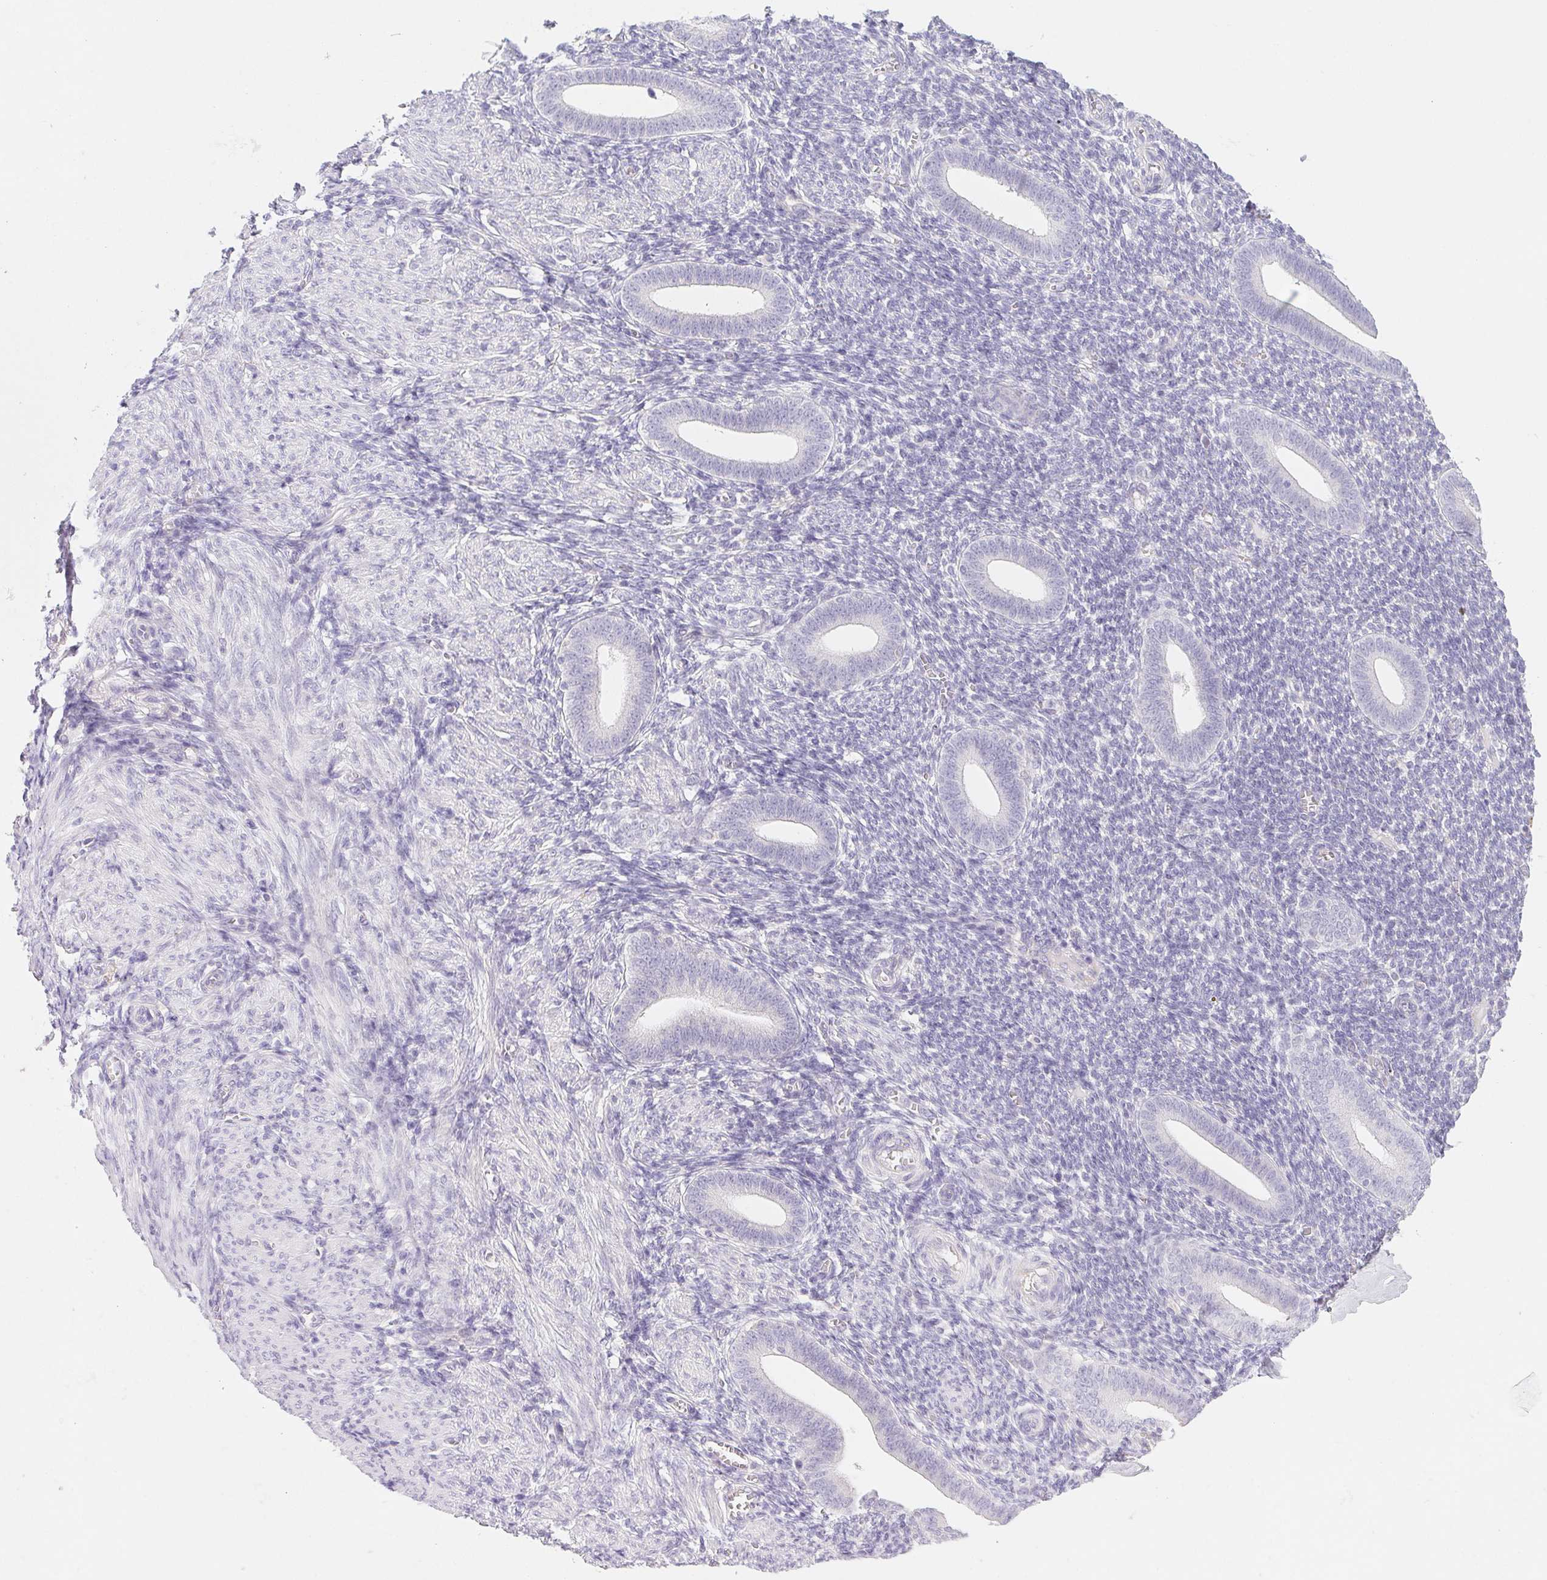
{"staining": {"intensity": "negative", "quantity": "none", "location": "none"}, "tissue": "endometrium", "cell_type": "Cells in endometrial stroma", "image_type": "normal", "snomed": [{"axis": "morphology", "description": "Normal tissue, NOS"}, {"axis": "topography", "description": "Endometrium"}], "caption": "Immunohistochemistry (IHC) photomicrograph of benign endometrium stained for a protein (brown), which displays no expression in cells in endometrial stroma.", "gene": "CTNND2", "patient": {"sex": "female", "age": 25}}